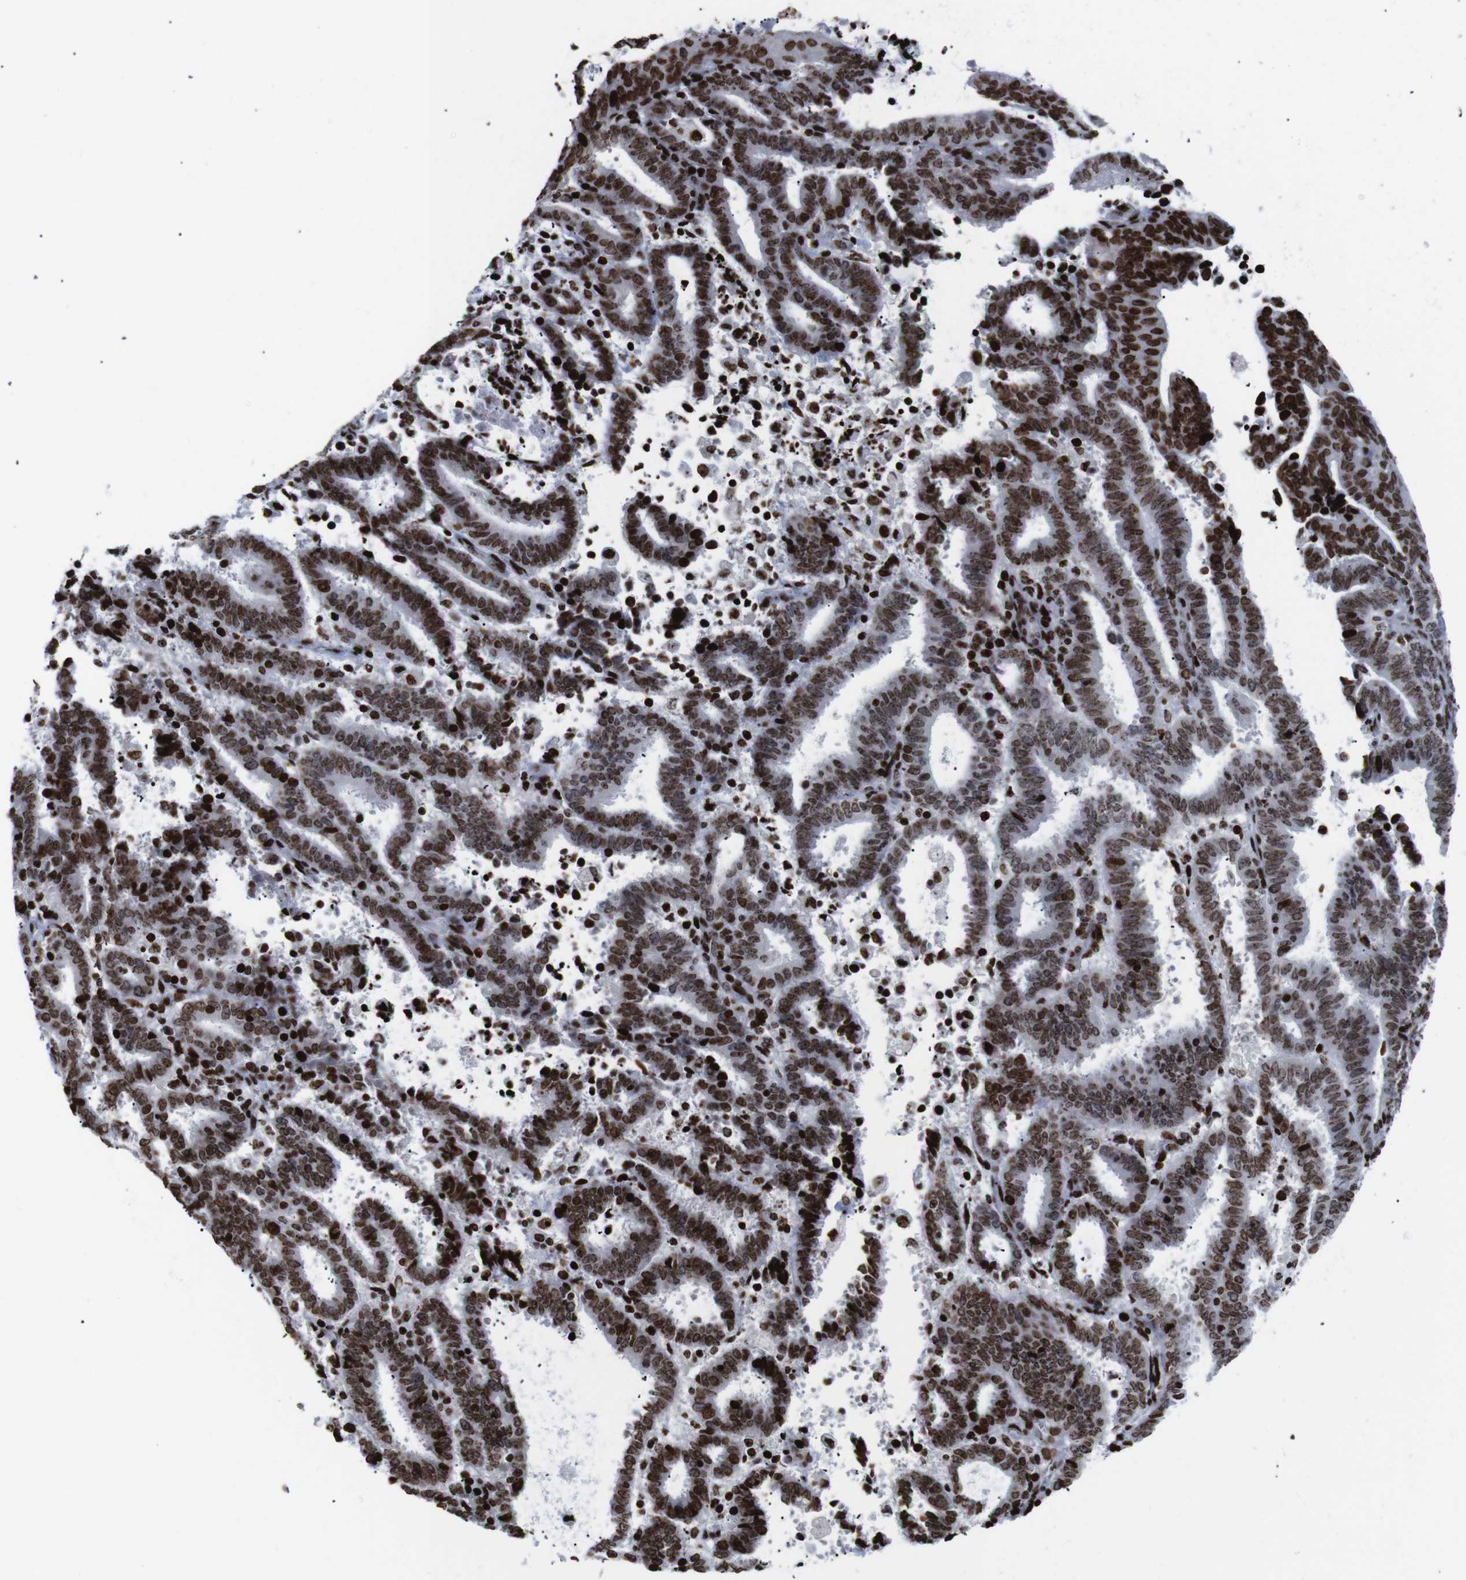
{"staining": {"intensity": "strong", "quantity": ">75%", "location": "nuclear"}, "tissue": "endometrial cancer", "cell_type": "Tumor cells", "image_type": "cancer", "snomed": [{"axis": "morphology", "description": "Adenocarcinoma, NOS"}, {"axis": "topography", "description": "Uterus"}], "caption": "This histopathology image reveals adenocarcinoma (endometrial) stained with immunohistochemistry to label a protein in brown. The nuclear of tumor cells show strong positivity for the protein. Nuclei are counter-stained blue.", "gene": "H1-4", "patient": {"sex": "female", "age": 83}}